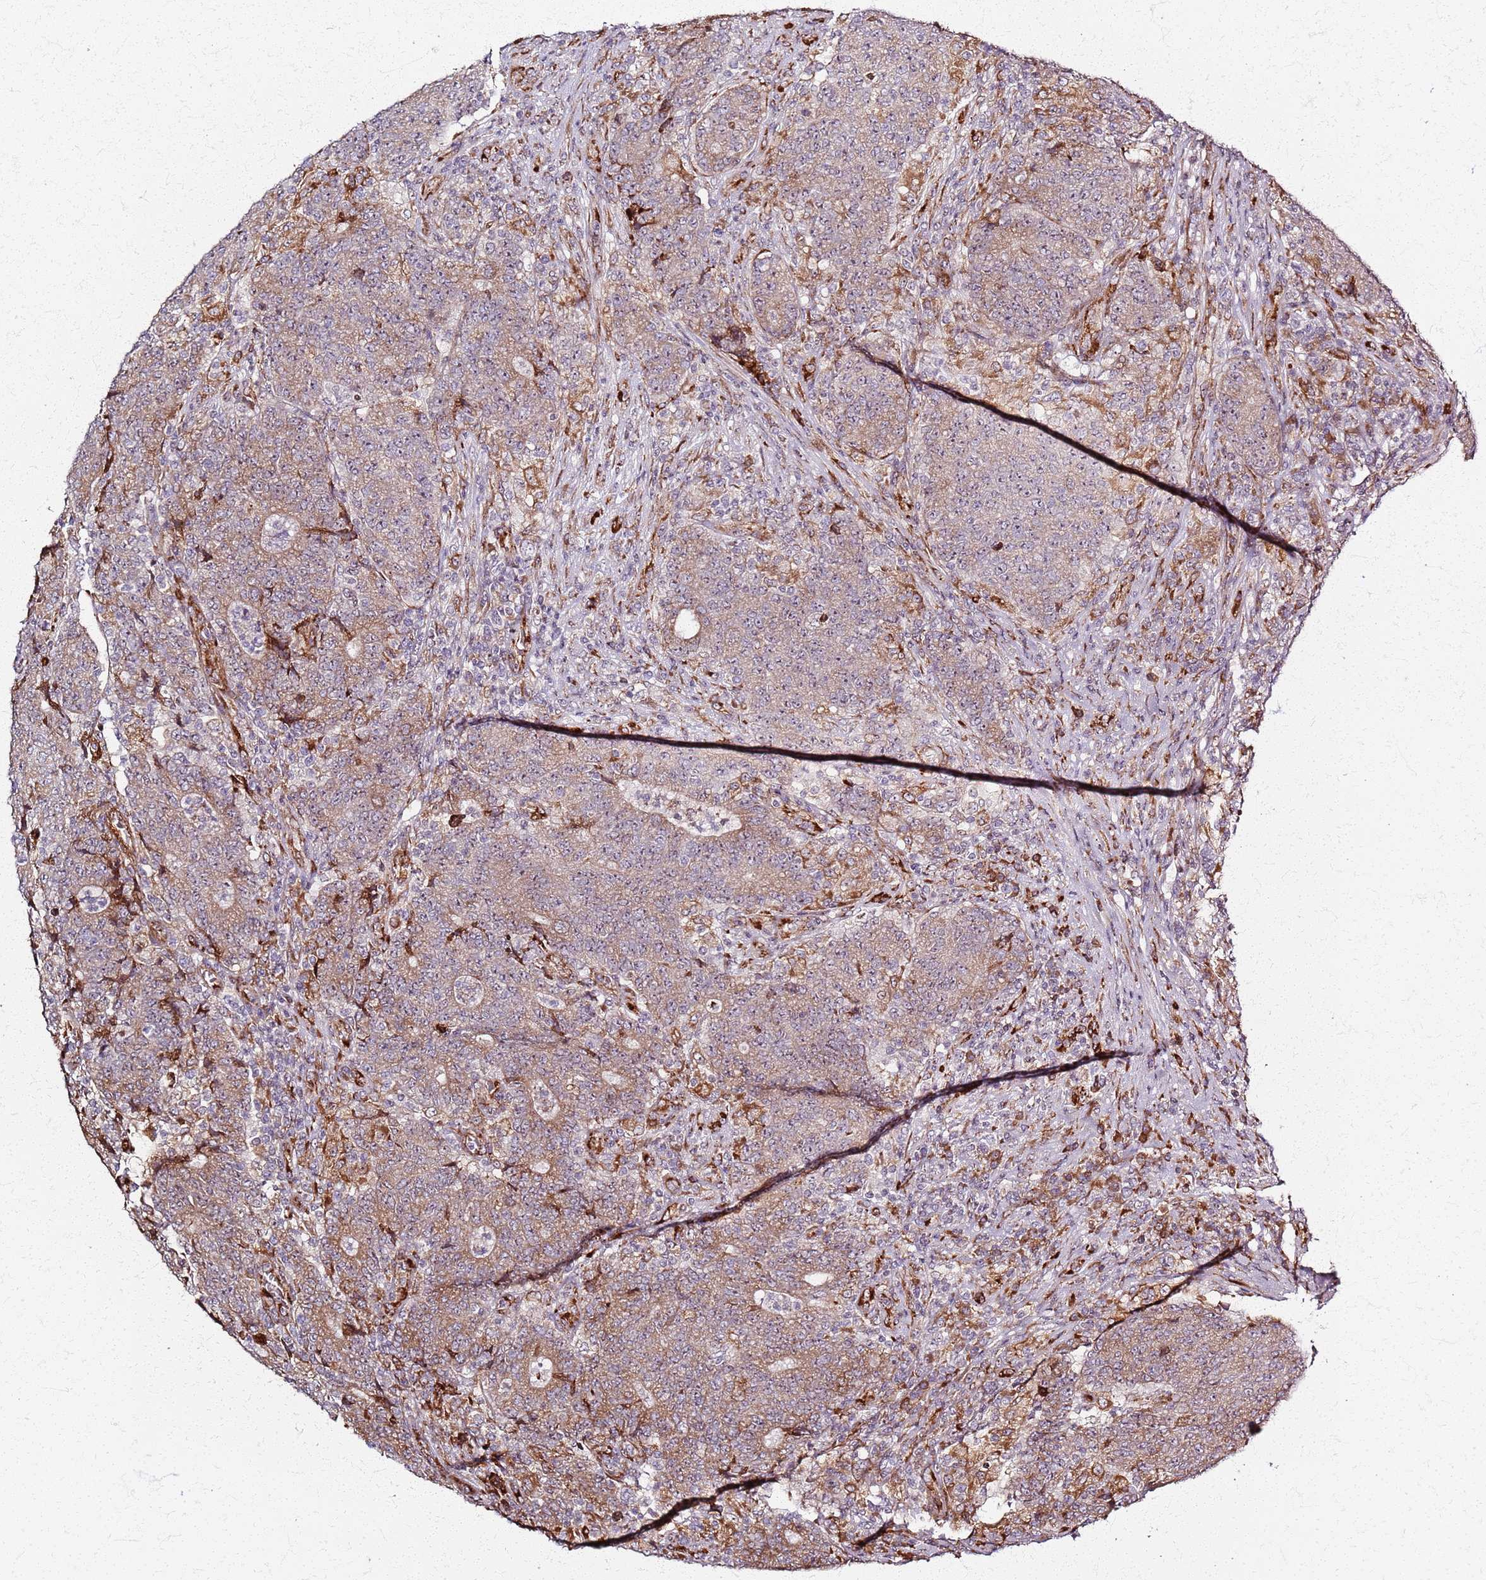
{"staining": {"intensity": "moderate", "quantity": ">75%", "location": "cytoplasmic/membranous,nuclear"}, "tissue": "colorectal cancer", "cell_type": "Tumor cells", "image_type": "cancer", "snomed": [{"axis": "morphology", "description": "Adenocarcinoma, NOS"}, {"axis": "topography", "description": "Colon"}], "caption": "Tumor cells show moderate cytoplasmic/membranous and nuclear staining in approximately >75% of cells in colorectal adenocarcinoma.", "gene": "KRI1", "patient": {"sex": "female", "age": 75}}